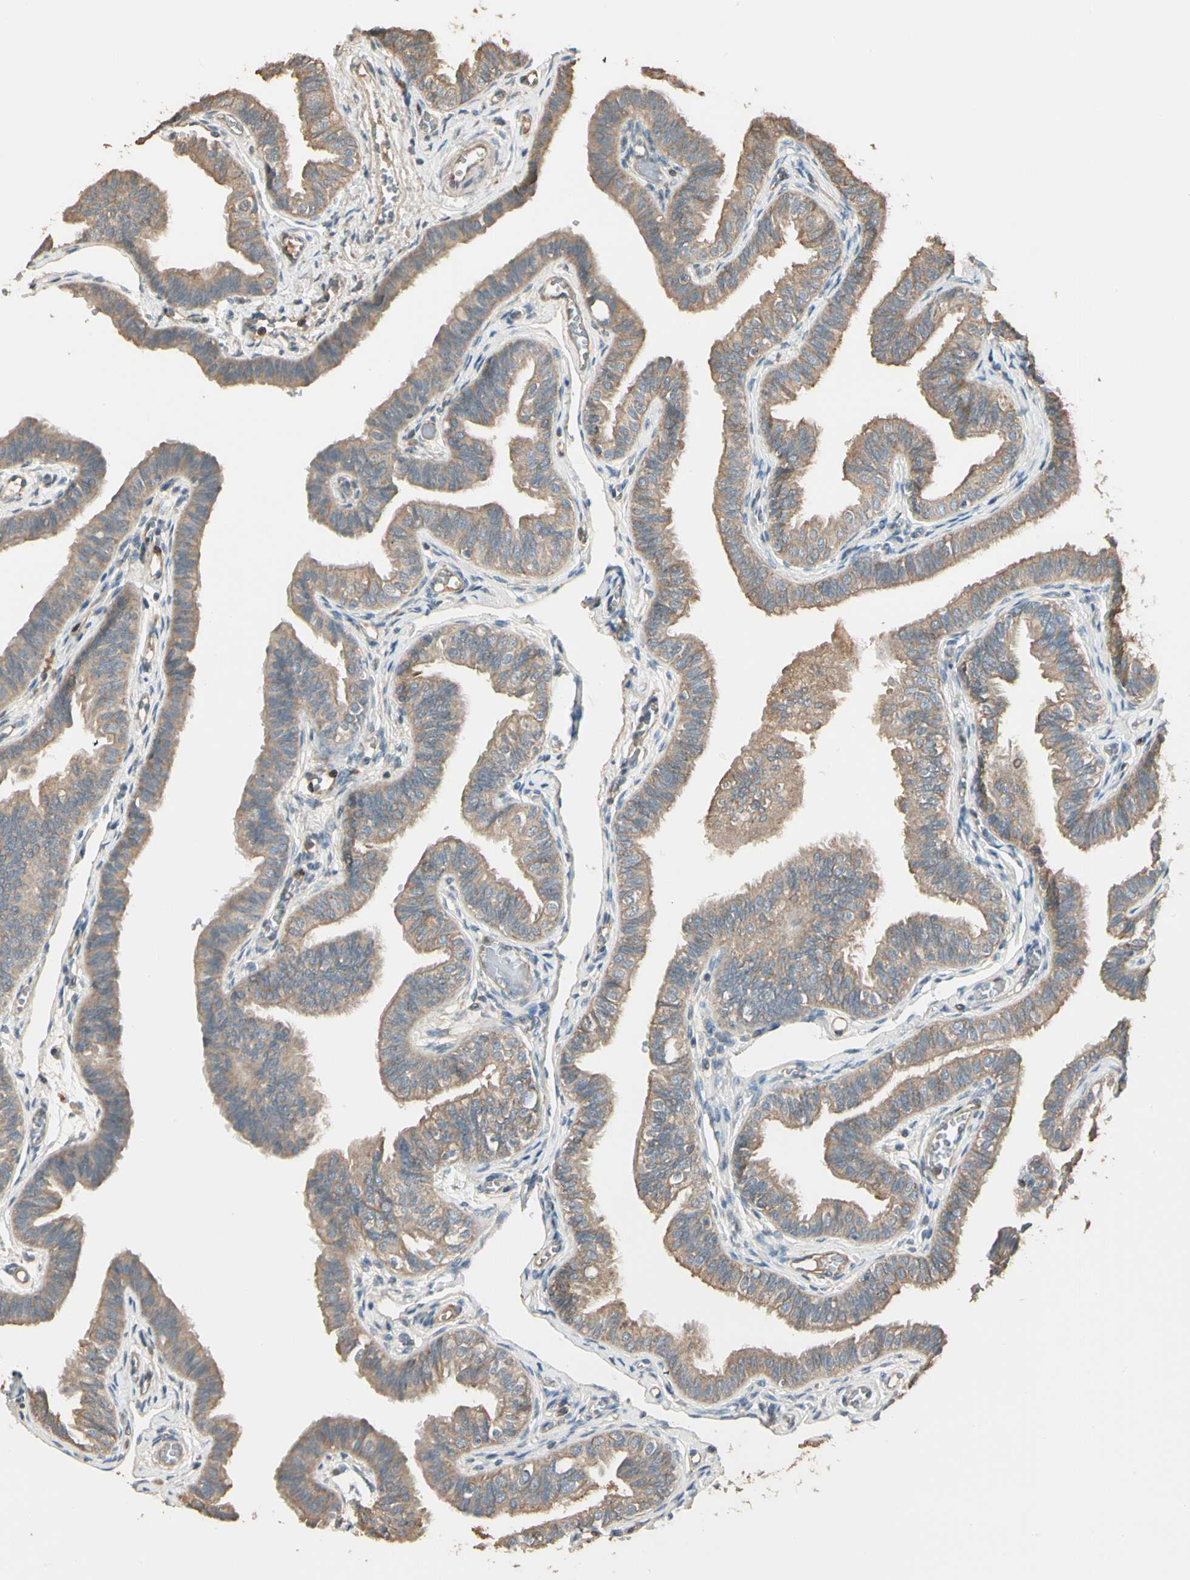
{"staining": {"intensity": "moderate", "quantity": ">75%", "location": "cytoplasmic/membranous"}, "tissue": "fallopian tube", "cell_type": "Glandular cells", "image_type": "normal", "snomed": [{"axis": "morphology", "description": "Normal tissue, NOS"}, {"axis": "morphology", "description": "Dermoid, NOS"}, {"axis": "topography", "description": "Fallopian tube"}], "caption": "IHC of normal human fallopian tube reveals medium levels of moderate cytoplasmic/membranous staining in about >75% of glandular cells.", "gene": "TNFRSF21", "patient": {"sex": "female", "age": 33}}